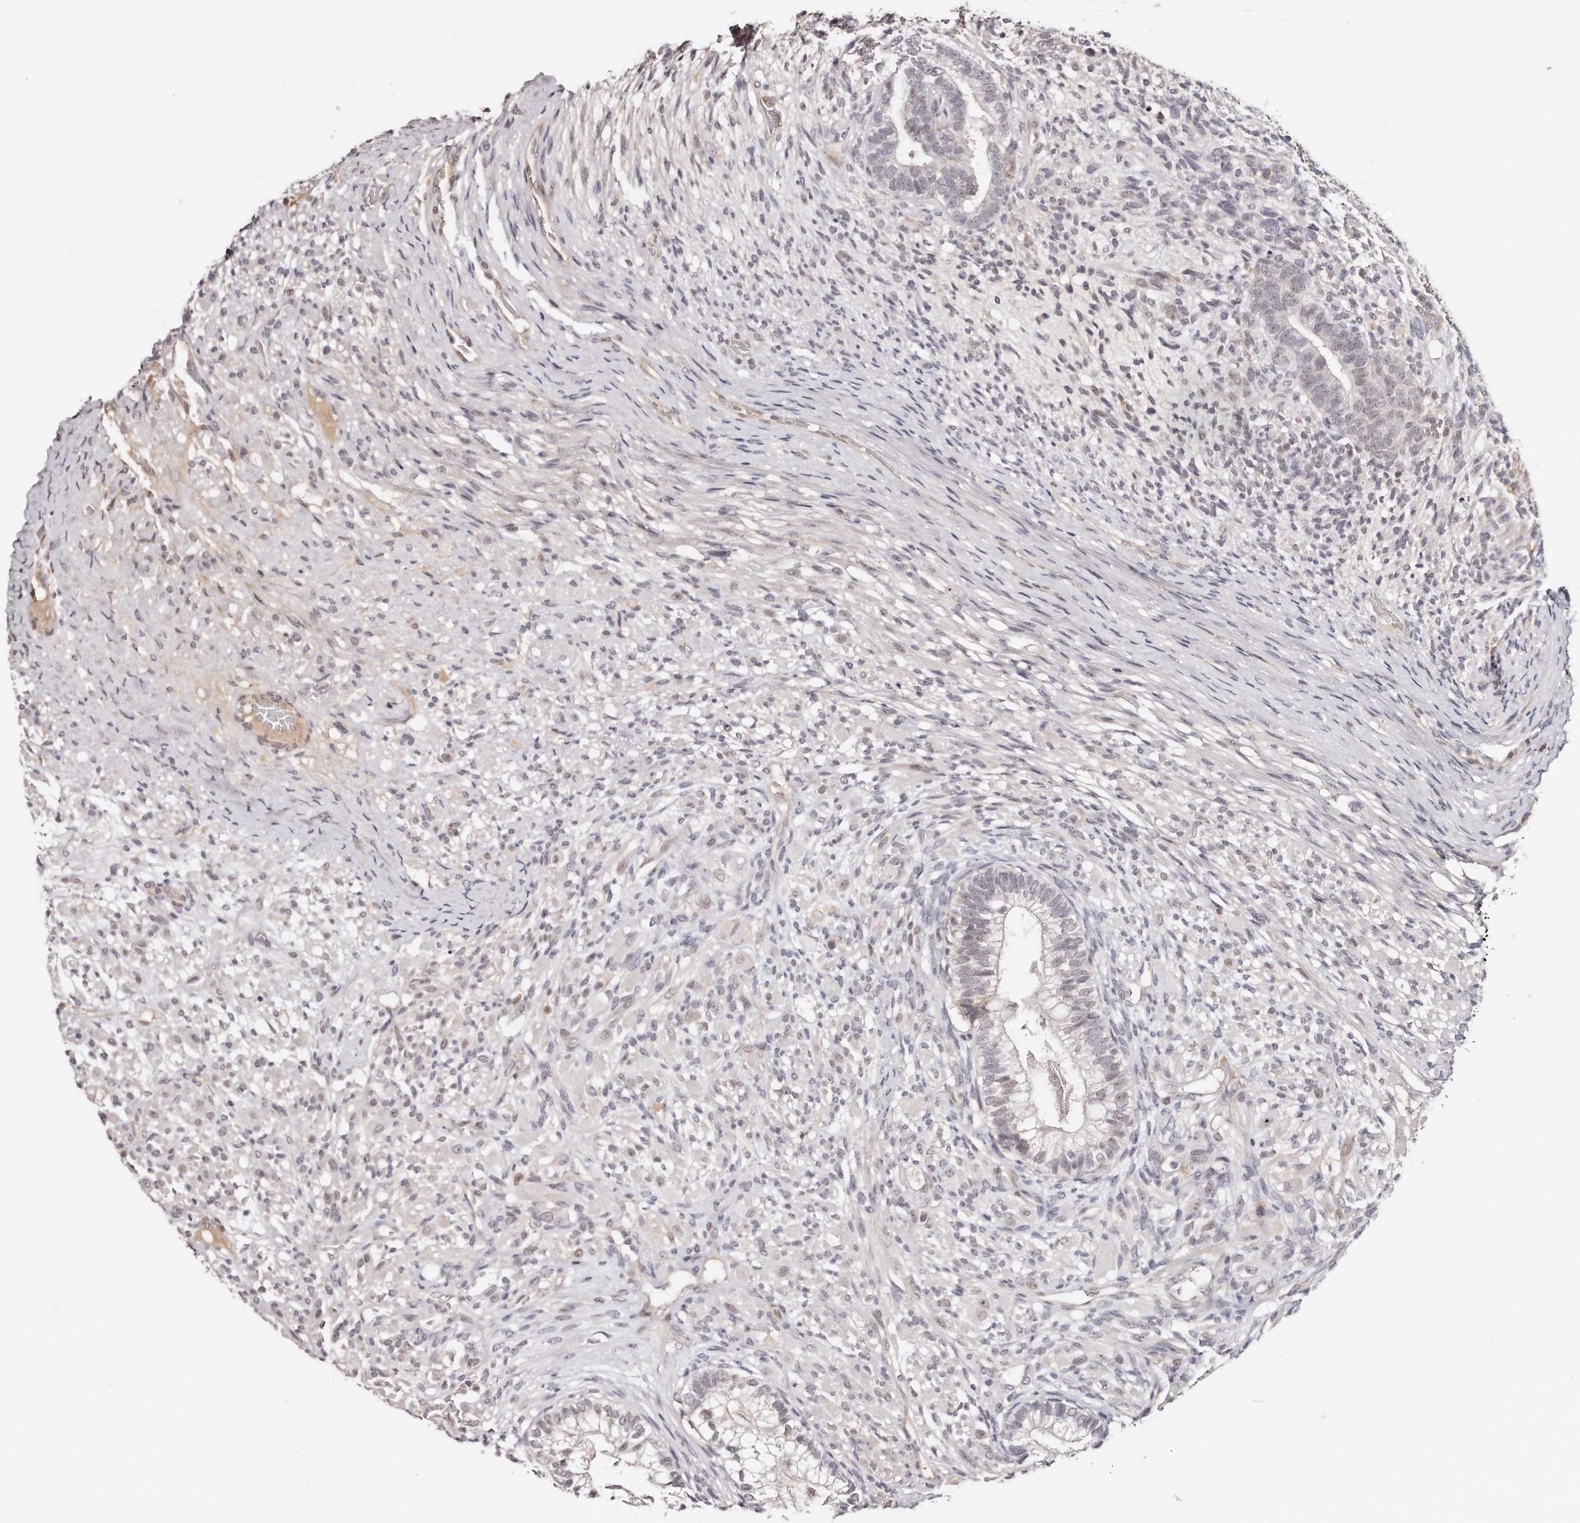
{"staining": {"intensity": "negative", "quantity": "none", "location": "none"}, "tissue": "testis cancer", "cell_type": "Tumor cells", "image_type": "cancer", "snomed": [{"axis": "morphology", "description": "Seminoma, NOS"}, {"axis": "morphology", "description": "Carcinoma, Embryonal, NOS"}, {"axis": "topography", "description": "Testis"}], "caption": "Testis cancer (embryonal carcinoma) was stained to show a protein in brown. There is no significant positivity in tumor cells. (Brightfield microscopy of DAB IHC at high magnification).", "gene": "SOX4", "patient": {"sex": "male", "age": 28}}